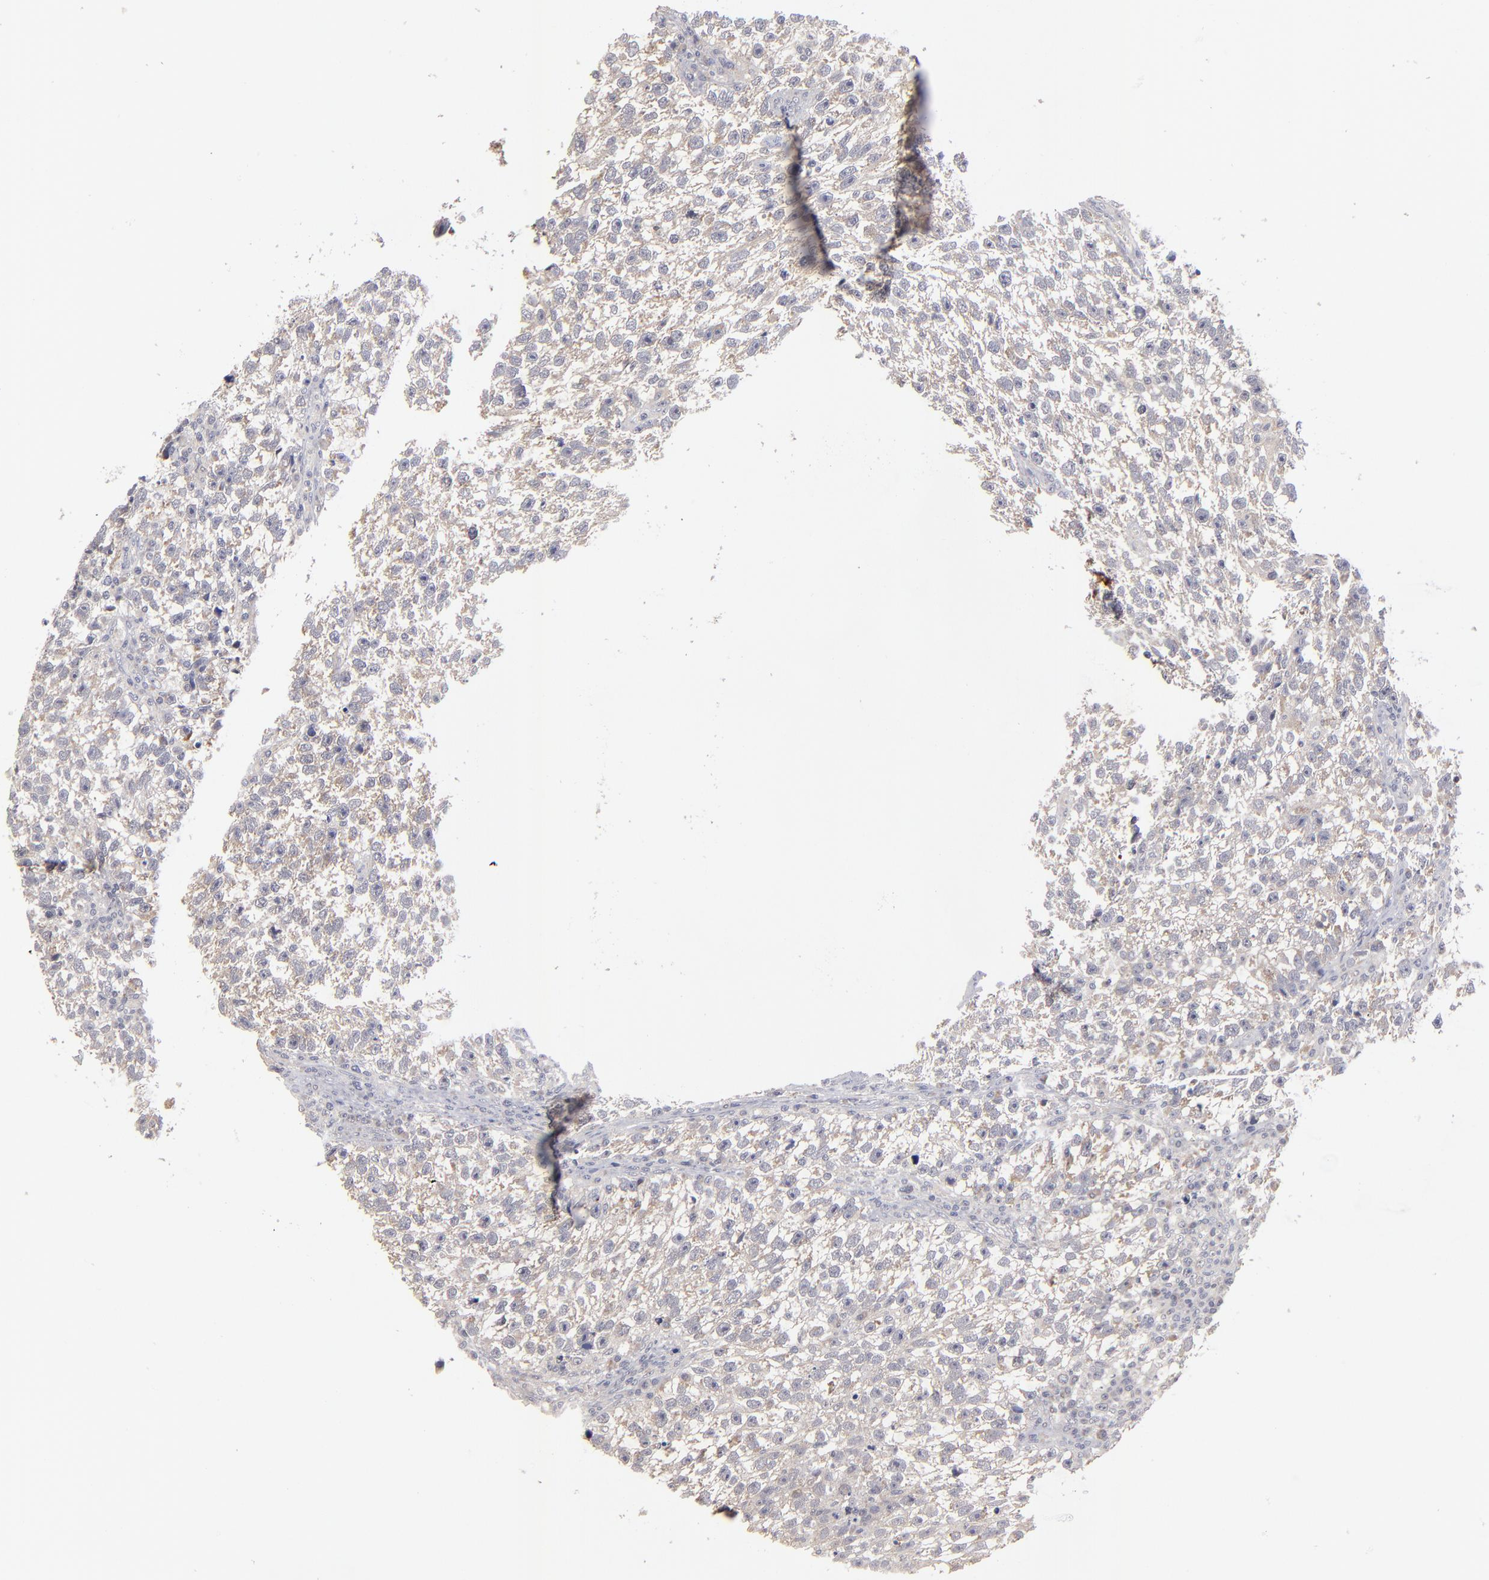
{"staining": {"intensity": "weak", "quantity": ">75%", "location": "cytoplasmic/membranous"}, "tissue": "testis cancer", "cell_type": "Tumor cells", "image_type": "cancer", "snomed": [{"axis": "morphology", "description": "Seminoma, NOS"}, {"axis": "topography", "description": "Testis"}], "caption": "Human seminoma (testis) stained for a protein (brown) displays weak cytoplasmic/membranous positive staining in approximately >75% of tumor cells.", "gene": "EXD2", "patient": {"sex": "male", "age": 38}}